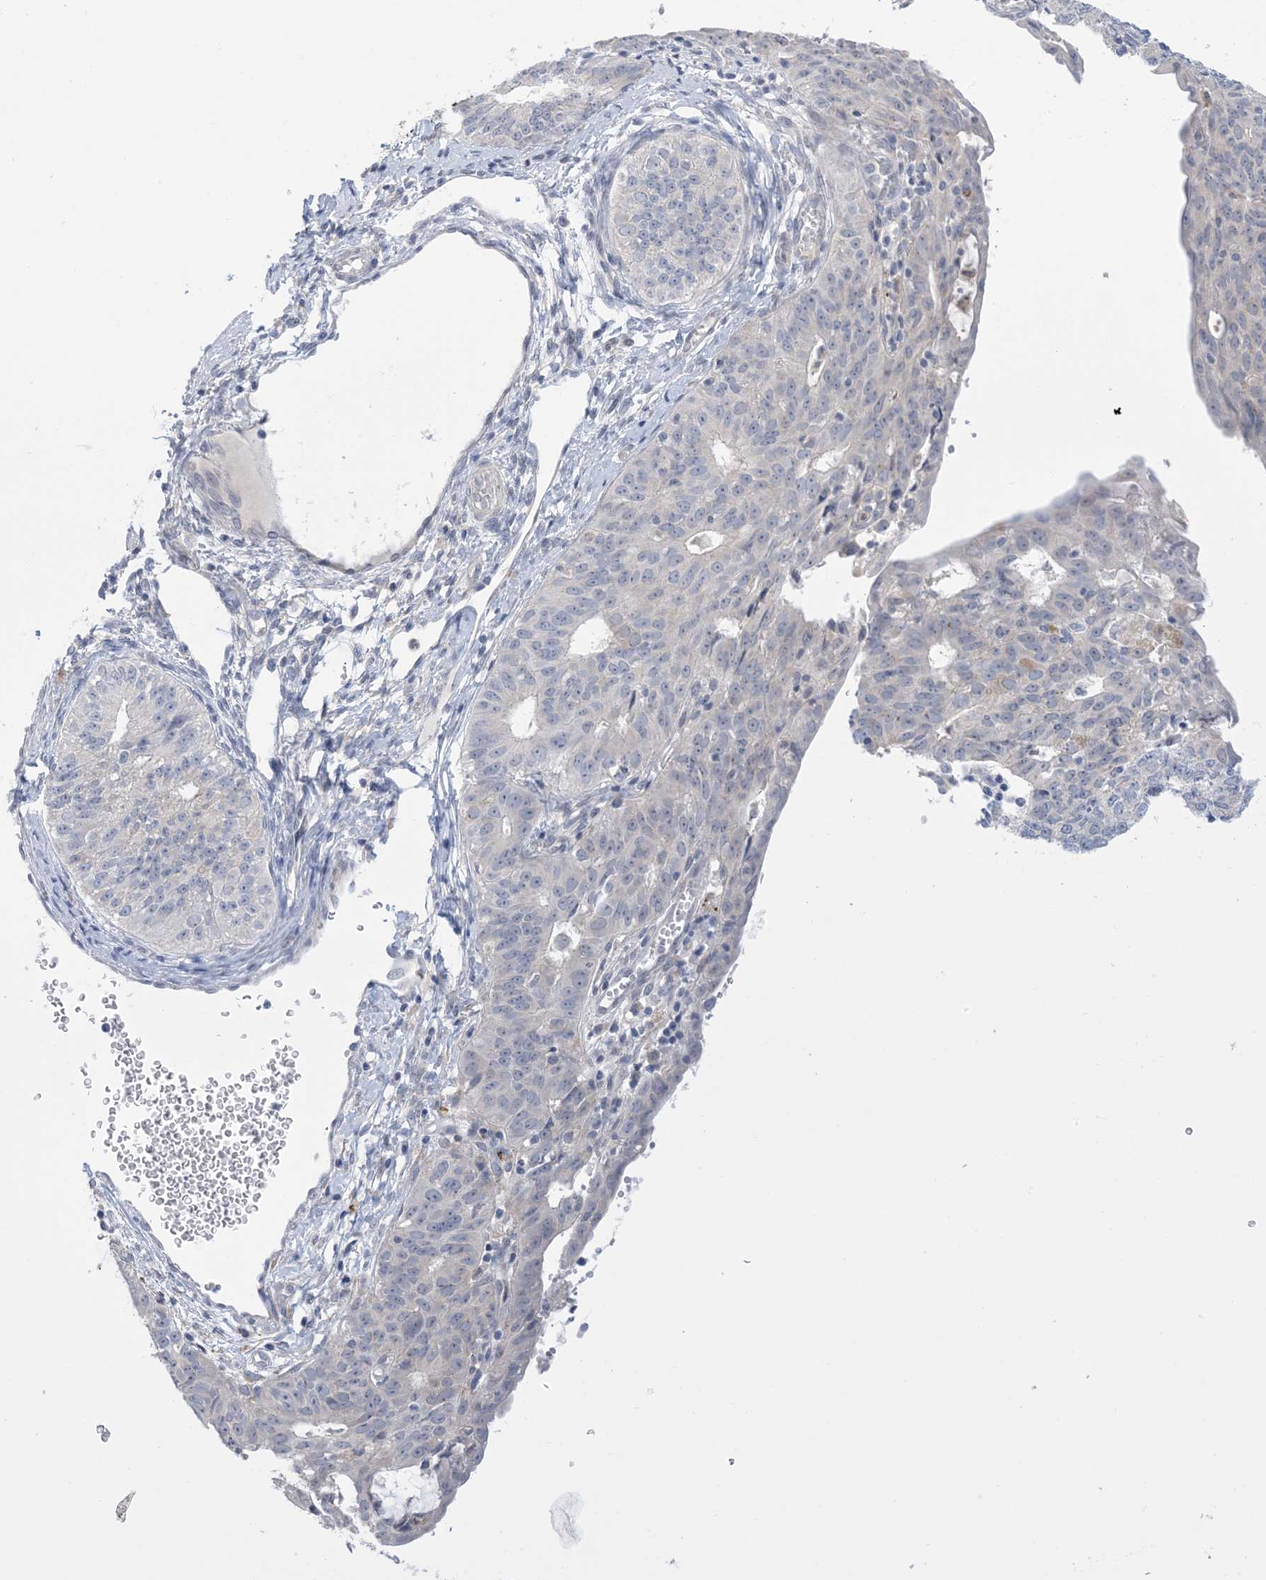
{"staining": {"intensity": "negative", "quantity": "none", "location": "none"}, "tissue": "endometrial cancer", "cell_type": "Tumor cells", "image_type": "cancer", "snomed": [{"axis": "morphology", "description": "Adenocarcinoma, NOS"}, {"axis": "topography", "description": "Endometrium"}], "caption": "A micrograph of human endometrial adenocarcinoma is negative for staining in tumor cells.", "gene": "TTYH1", "patient": {"sex": "female", "age": 32}}